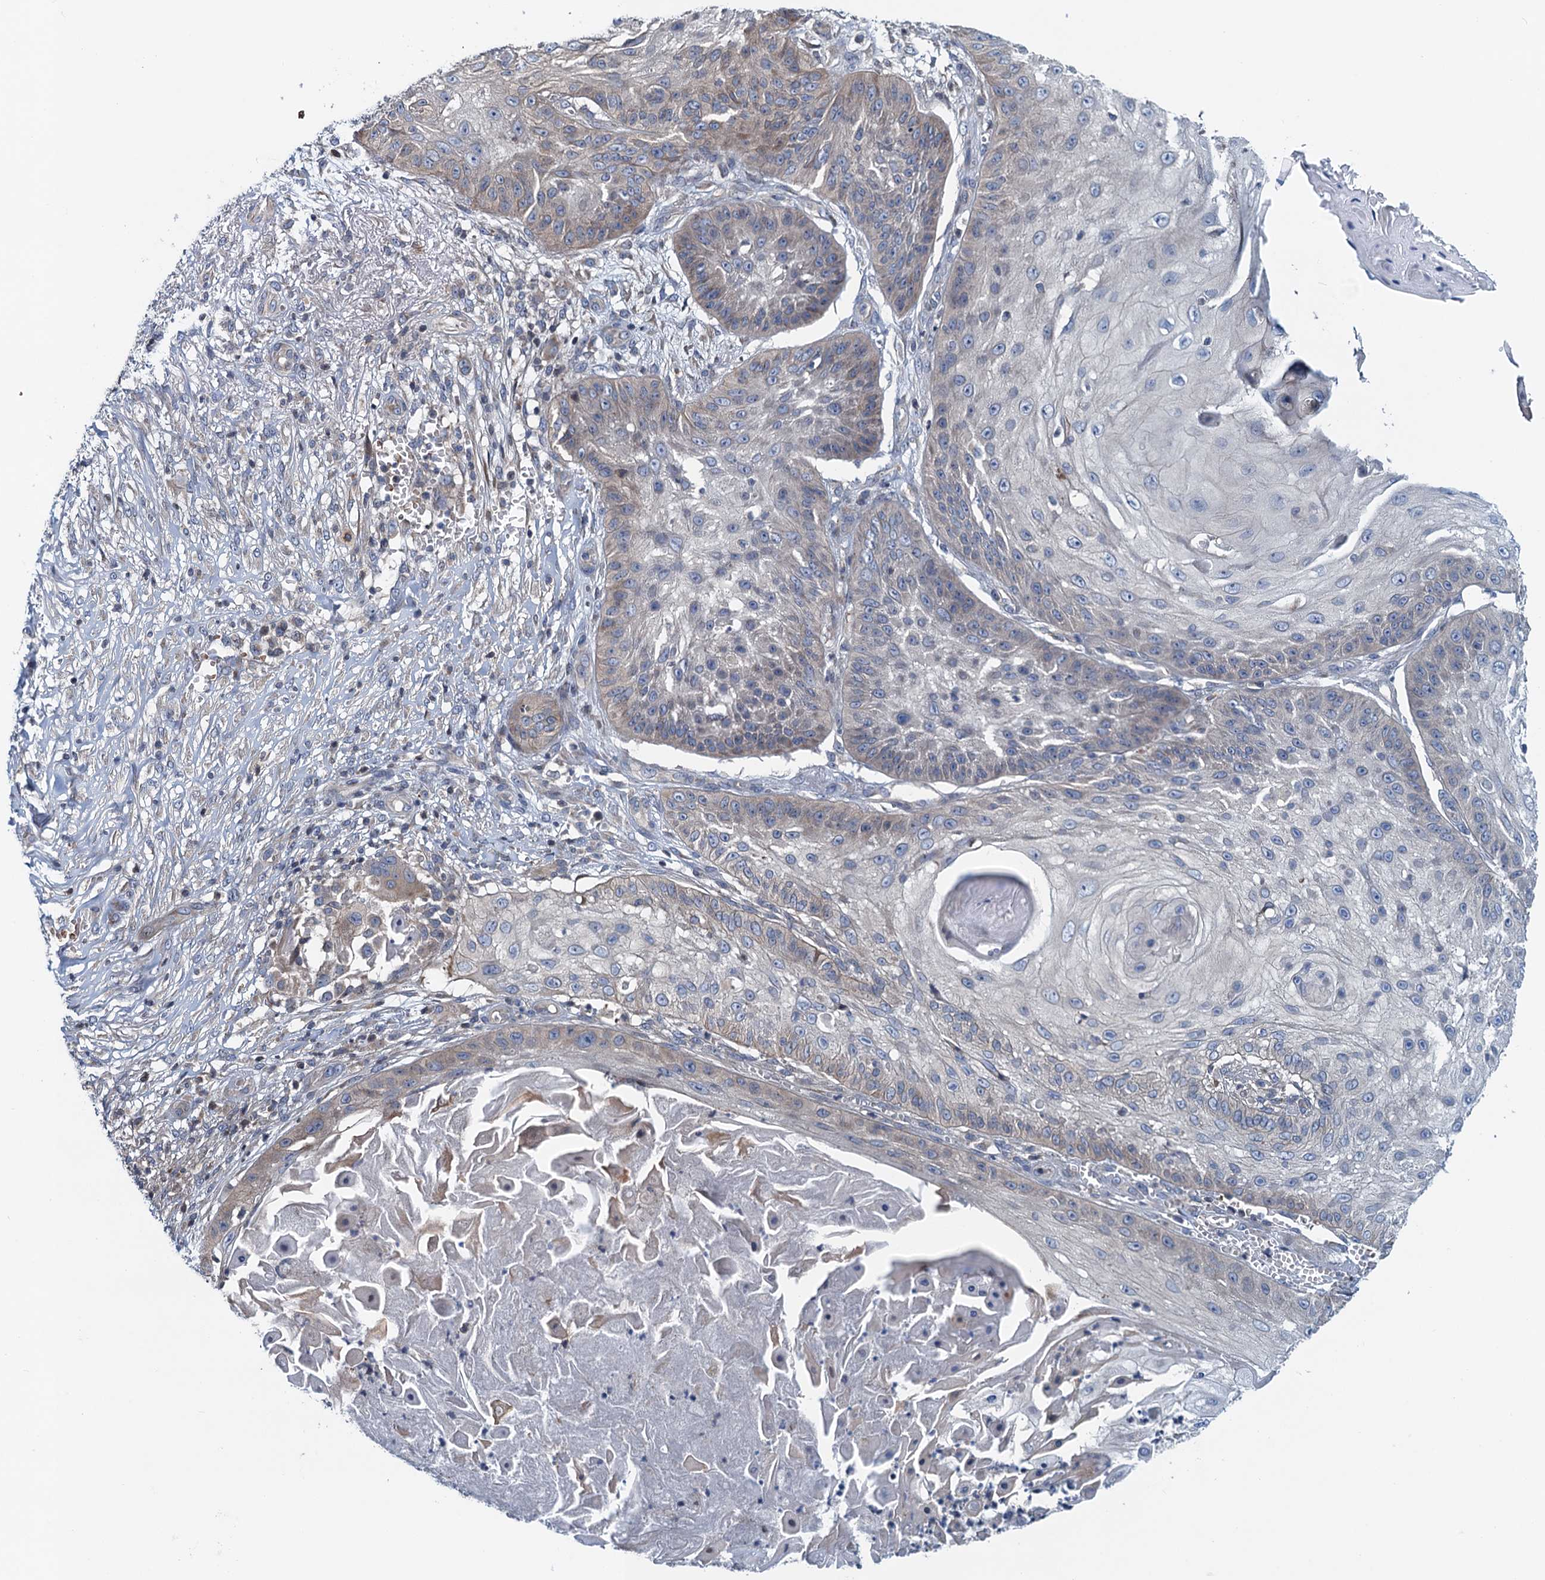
{"staining": {"intensity": "weak", "quantity": "<25%", "location": "cytoplasmic/membranous"}, "tissue": "skin cancer", "cell_type": "Tumor cells", "image_type": "cancer", "snomed": [{"axis": "morphology", "description": "Squamous cell carcinoma, NOS"}, {"axis": "topography", "description": "Skin"}], "caption": "DAB immunohistochemical staining of skin cancer shows no significant staining in tumor cells. Nuclei are stained in blue.", "gene": "NBEA", "patient": {"sex": "male", "age": 70}}